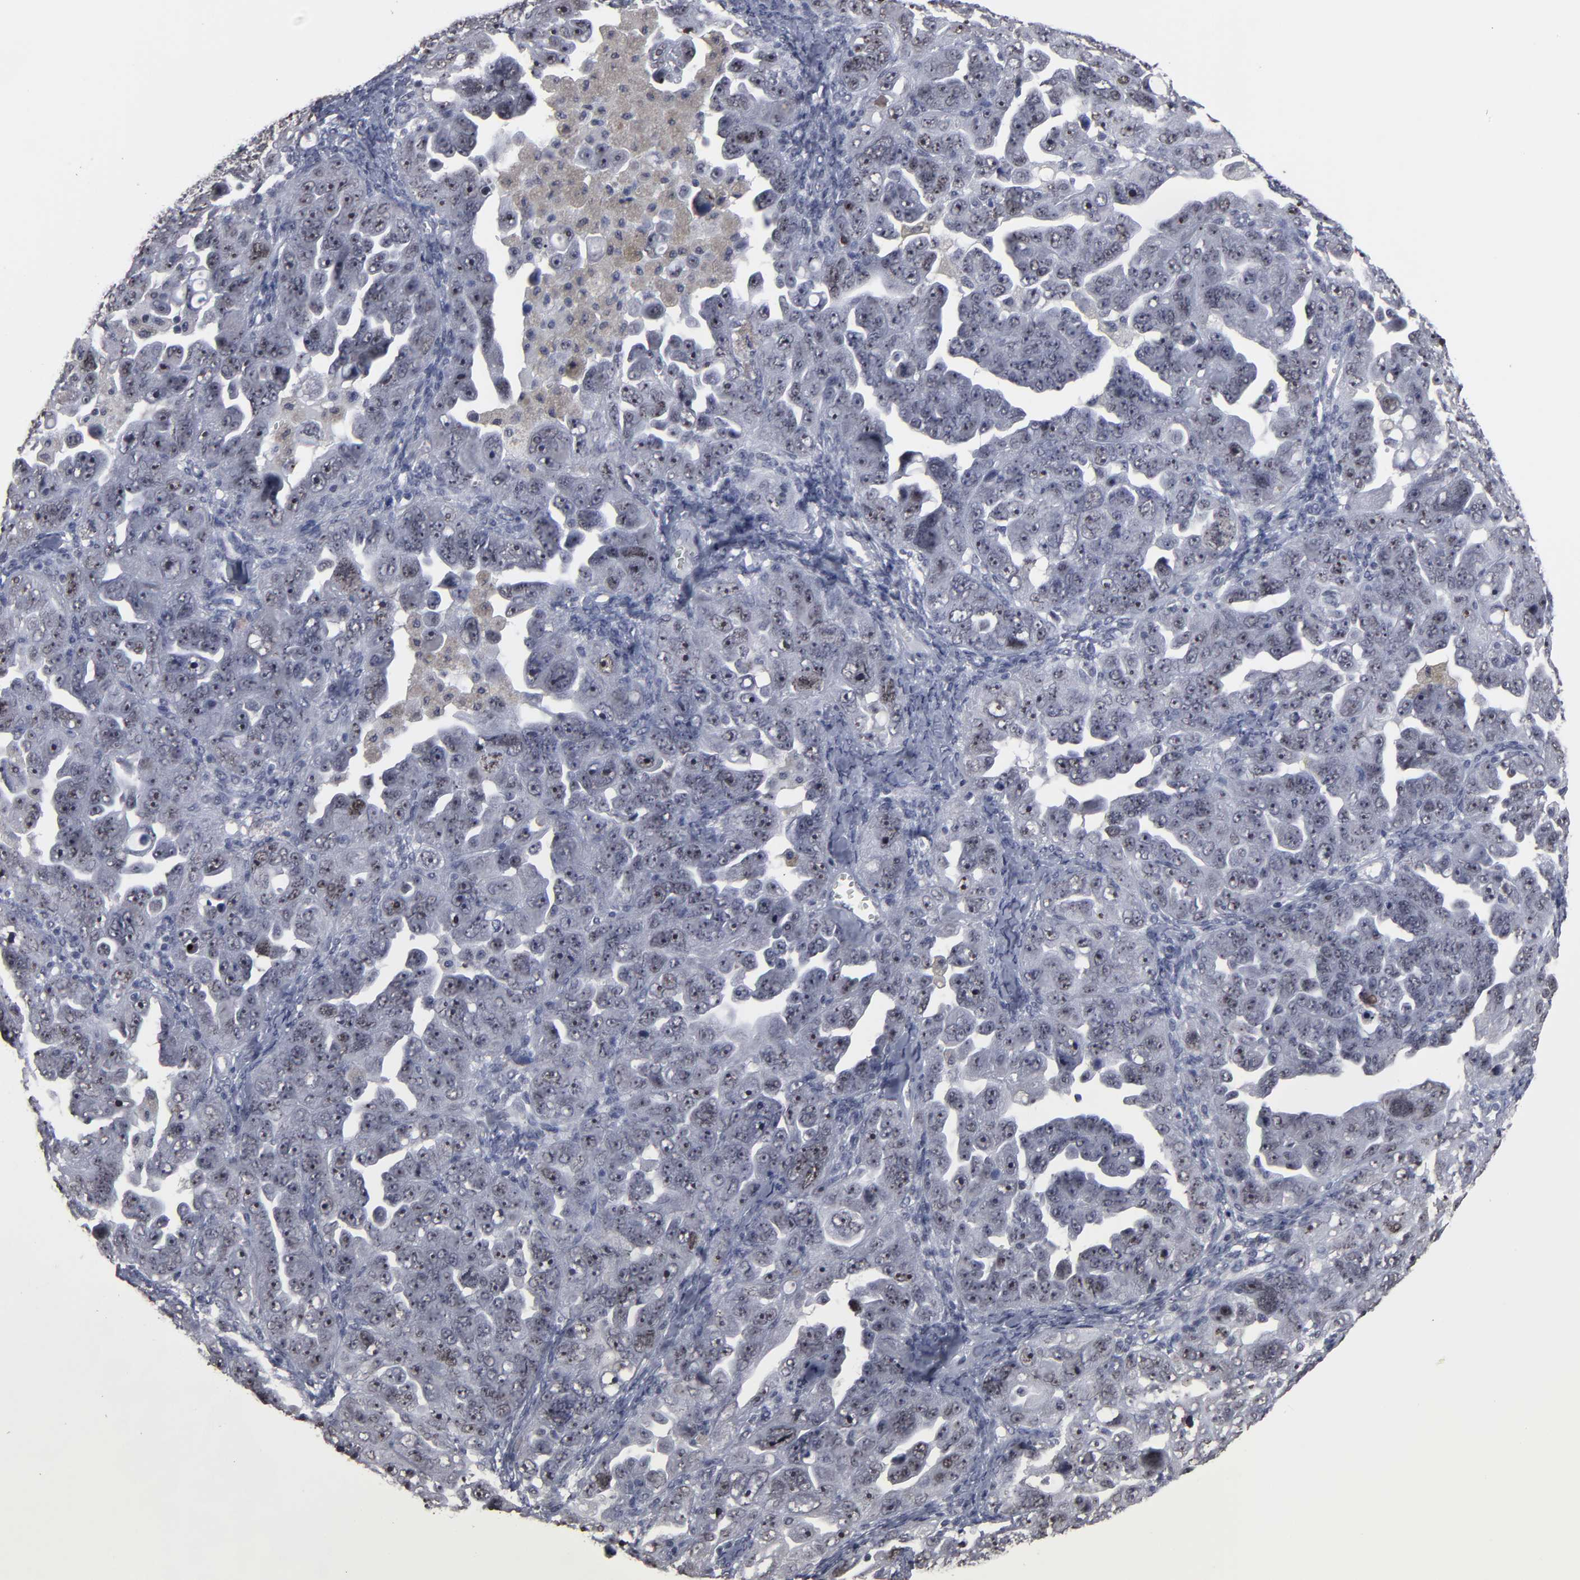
{"staining": {"intensity": "weak", "quantity": "<25%", "location": "cytoplasmic/membranous,nuclear"}, "tissue": "ovarian cancer", "cell_type": "Tumor cells", "image_type": "cancer", "snomed": [{"axis": "morphology", "description": "Cystadenocarcinoma, serous, NOS"}, {"axis": "topography", "description": "Ovary"}], "caption": "Immunohistochemistry histopathology image of ovarian cancer stained for a protein (brown), which exhibits no positivity in tumor cells.", "gene": "SSRP1", "patient": {"sex": "female", "age": 66}}